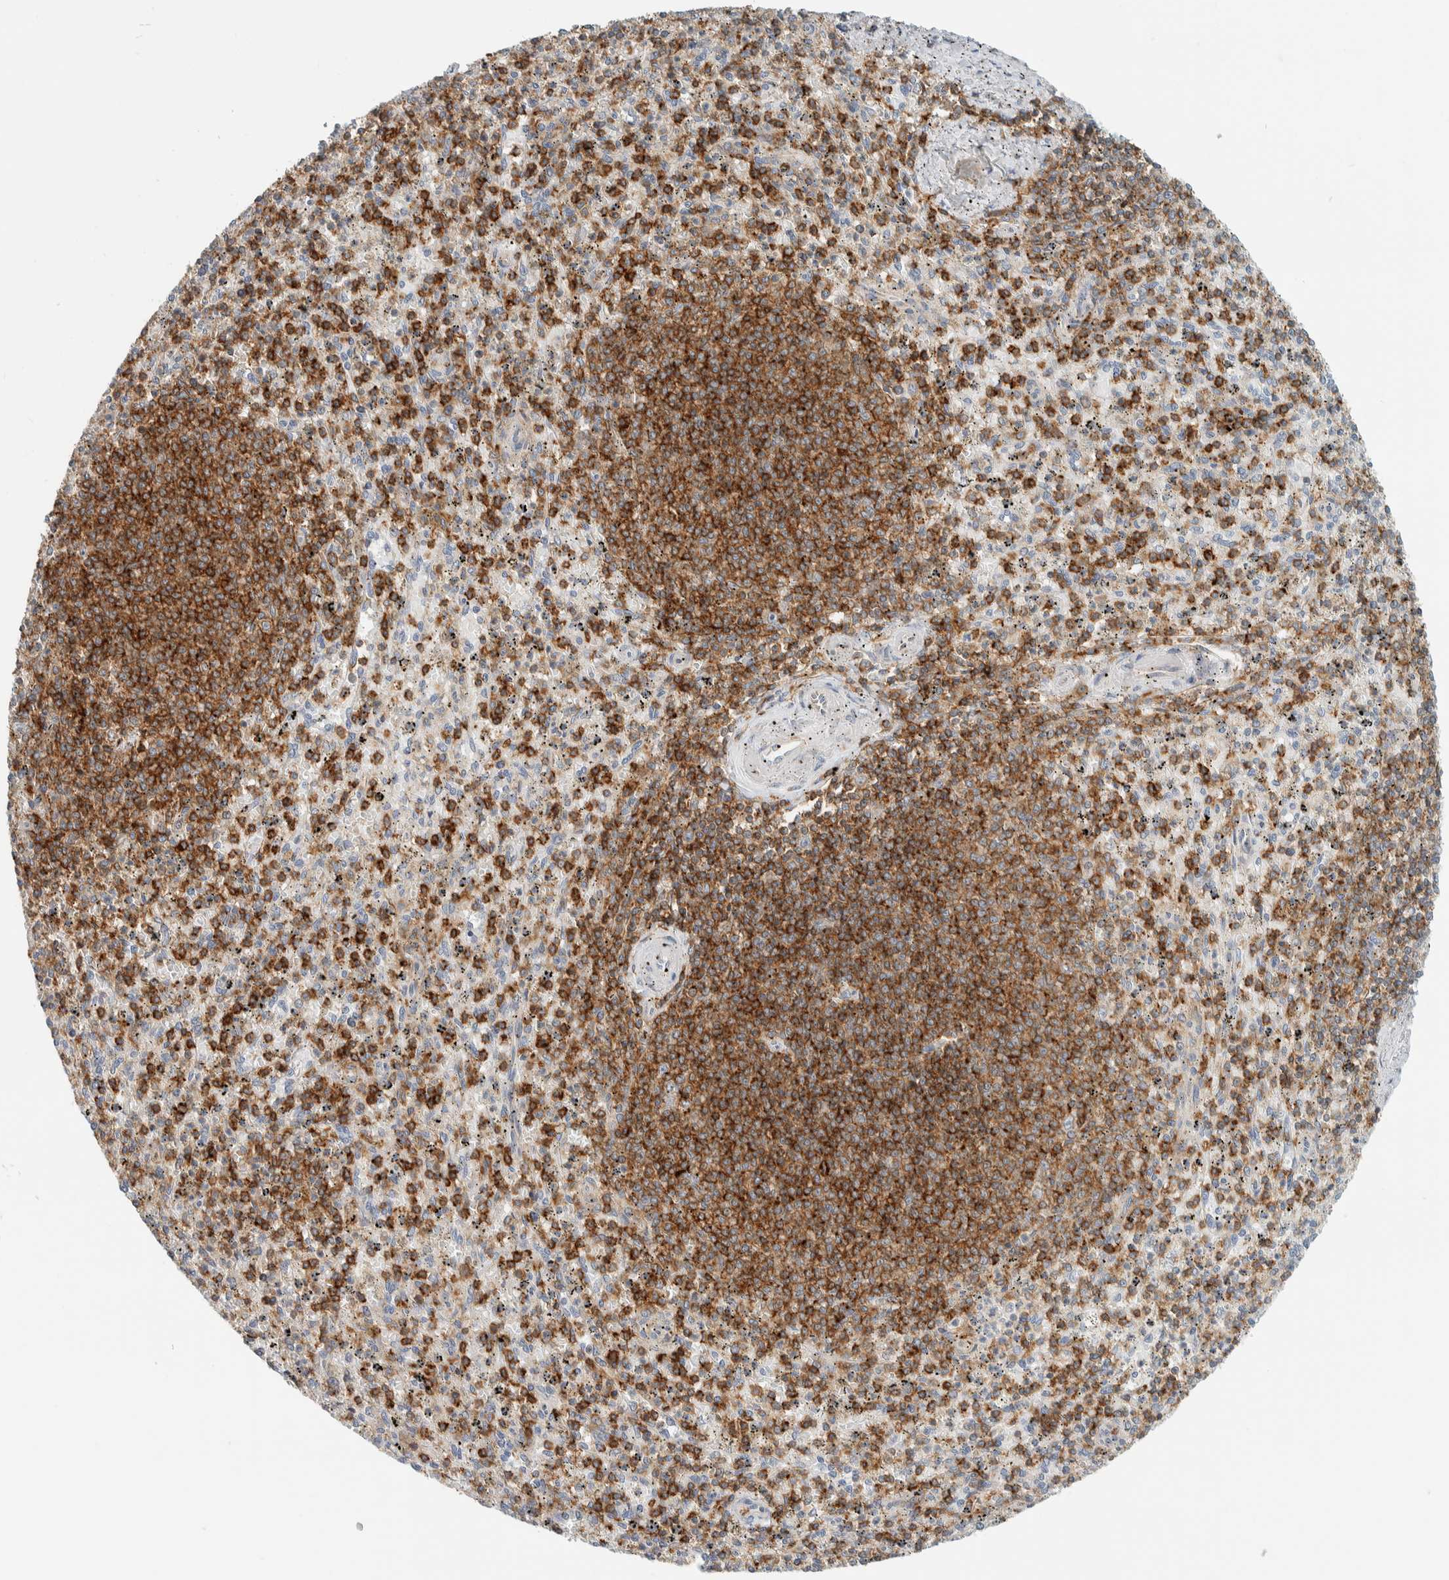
{"staining": {"intensity": "strong", "quantity": "25%-75%", "location": "cytoplasmic/membranous"}, "tissue": "spleen", "cell_type": "Cells in red pulp", "image_type": "normal", "snomed": [{"axis": "morphology", "description": "Normal tissue, NOS"}, {"axis": "topography", "description": "Spleen"}], "caption": "Spleen stained with DAB immunohistochemistry exhibits high levels of strong cytoplasmic/membranous staining in about 25%-75% of cells in red pulp.", "gene": "CCDC57", "patient": {"sex": "male", "age": 72}}